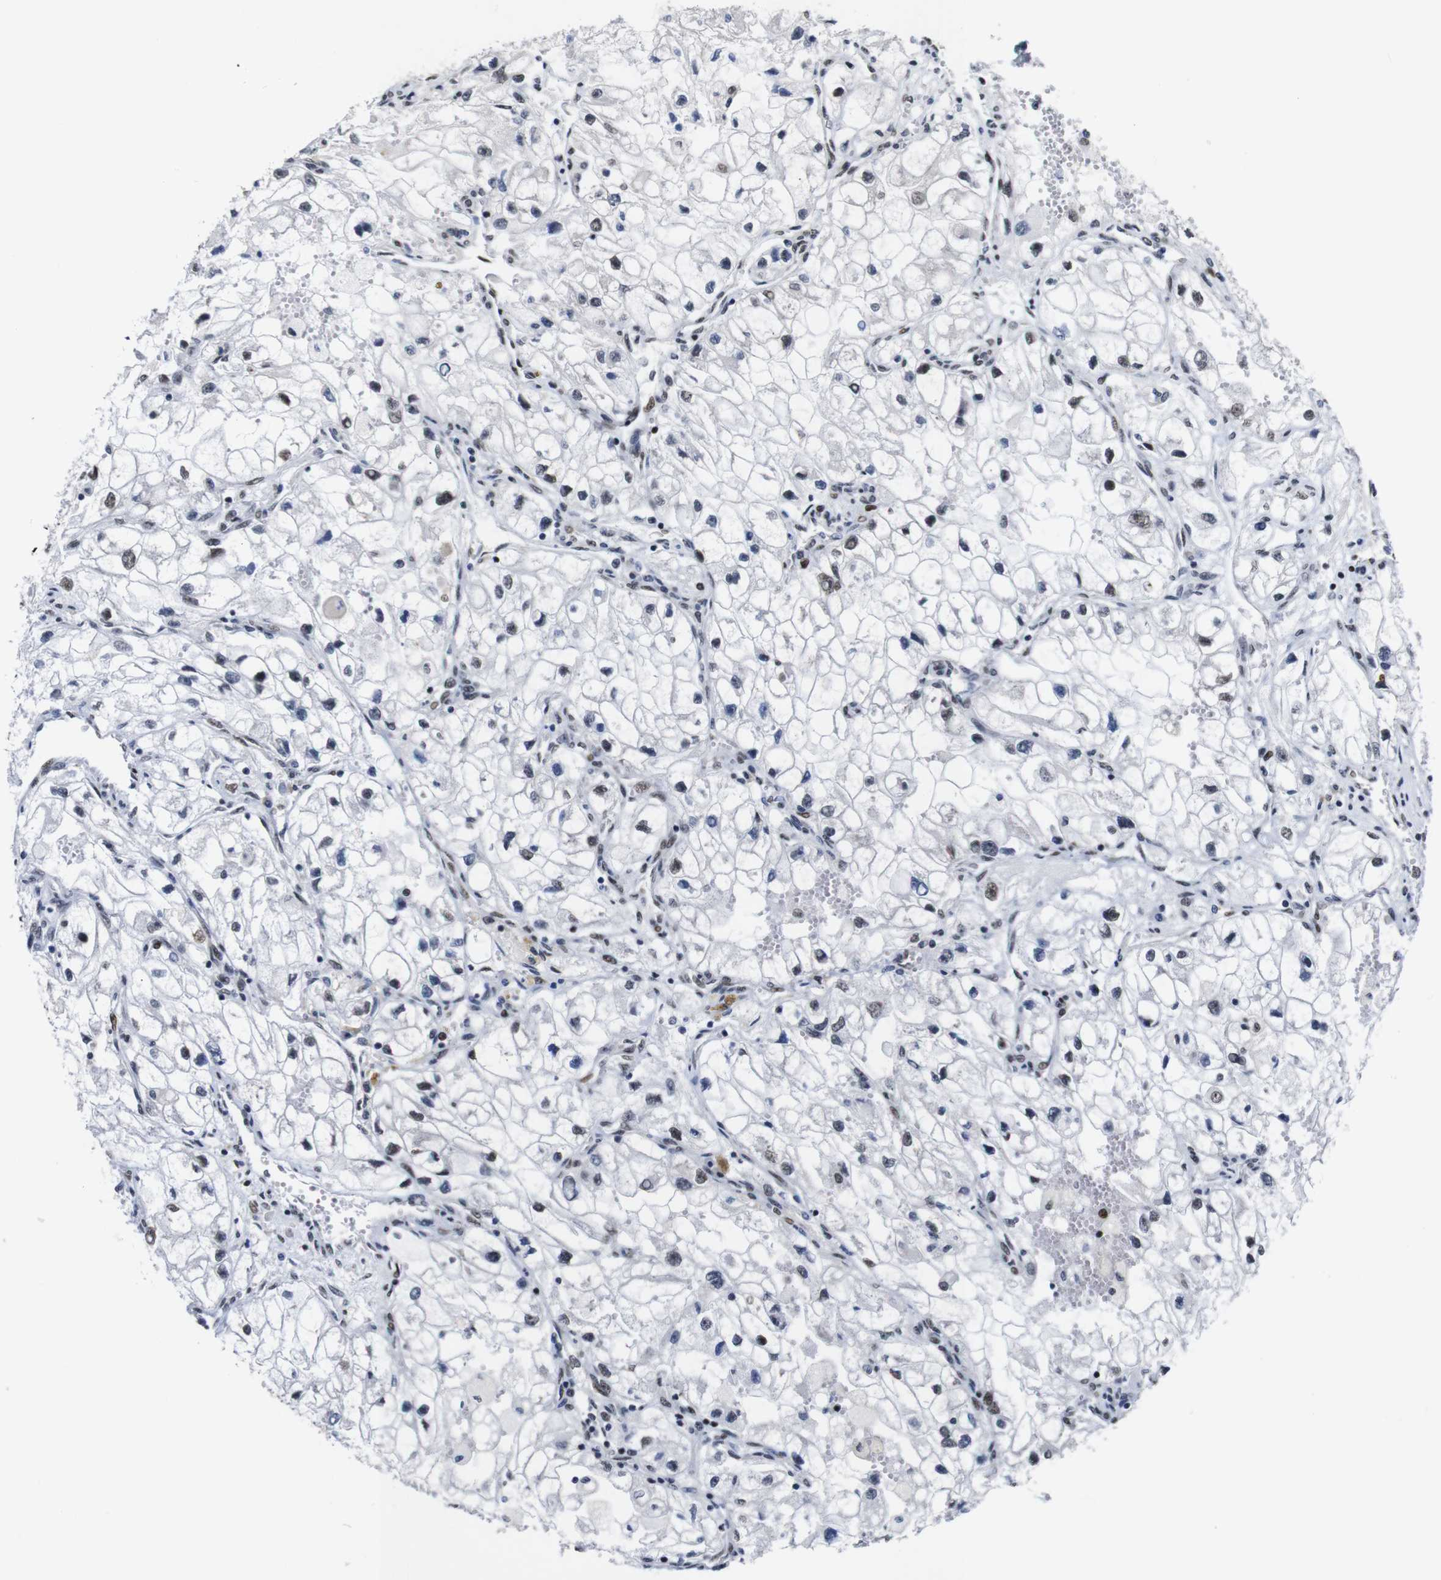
{"staining": {"intensity": "negative", "quantity": "none", "location": "none"}, "tissue": "renal cancer", "cell_type": "Tumor cells", "image_type": "cancer", "snomed": [{"axis": "morphology", "description": "Adenocarcinoma, NOS"}, {"axis": "topography", "description": "Kidney"}], "caption": "This is an immunohistochemistry micrograph of human renal cancer. There is no staining in tumor cells.", "gene": "GATA6", "patient": {"sex": "female", "age": 70}}